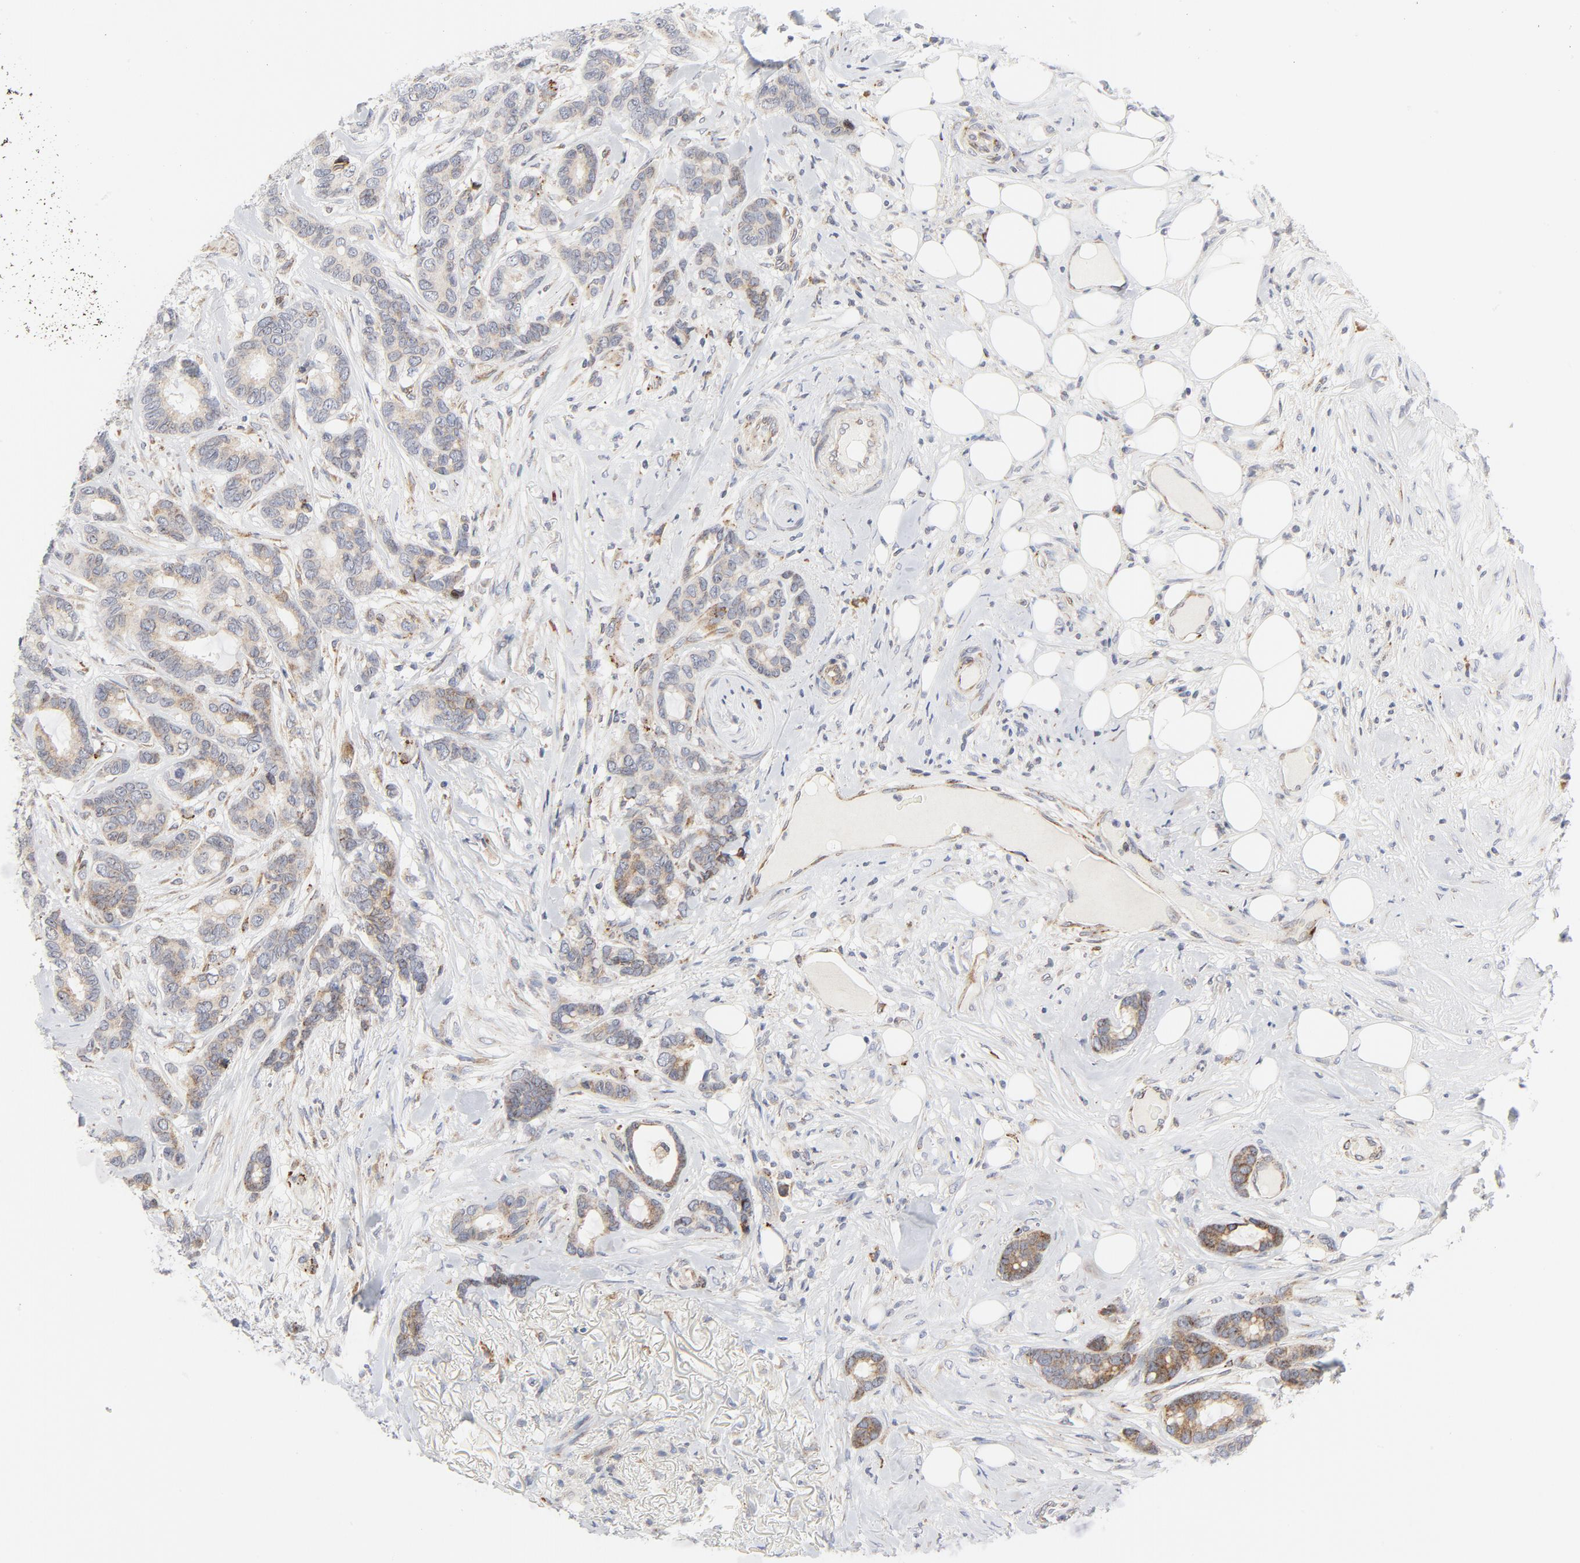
{"staining": {"intensity": "moderate", "quantity": "25%-75%", "location": "cytoplasmic/membranous"}, "tissue": "breast cancer", "cell_type": "Tumor cells", "image_type": "cancer", "snomed": [{"axis": "morphology", "description": "Duct carcinoma"}, {"axis": "topography", "description": "Breast"}], "caption": "Tumor cells display medium levels of moderate cytoplasmic/membranous staining in about 25%-75% of cells in breast cancer (infiltrating ductal carcinoma).", "gene": "LRP6", "patient": {"sex": "female", "age": 87}}